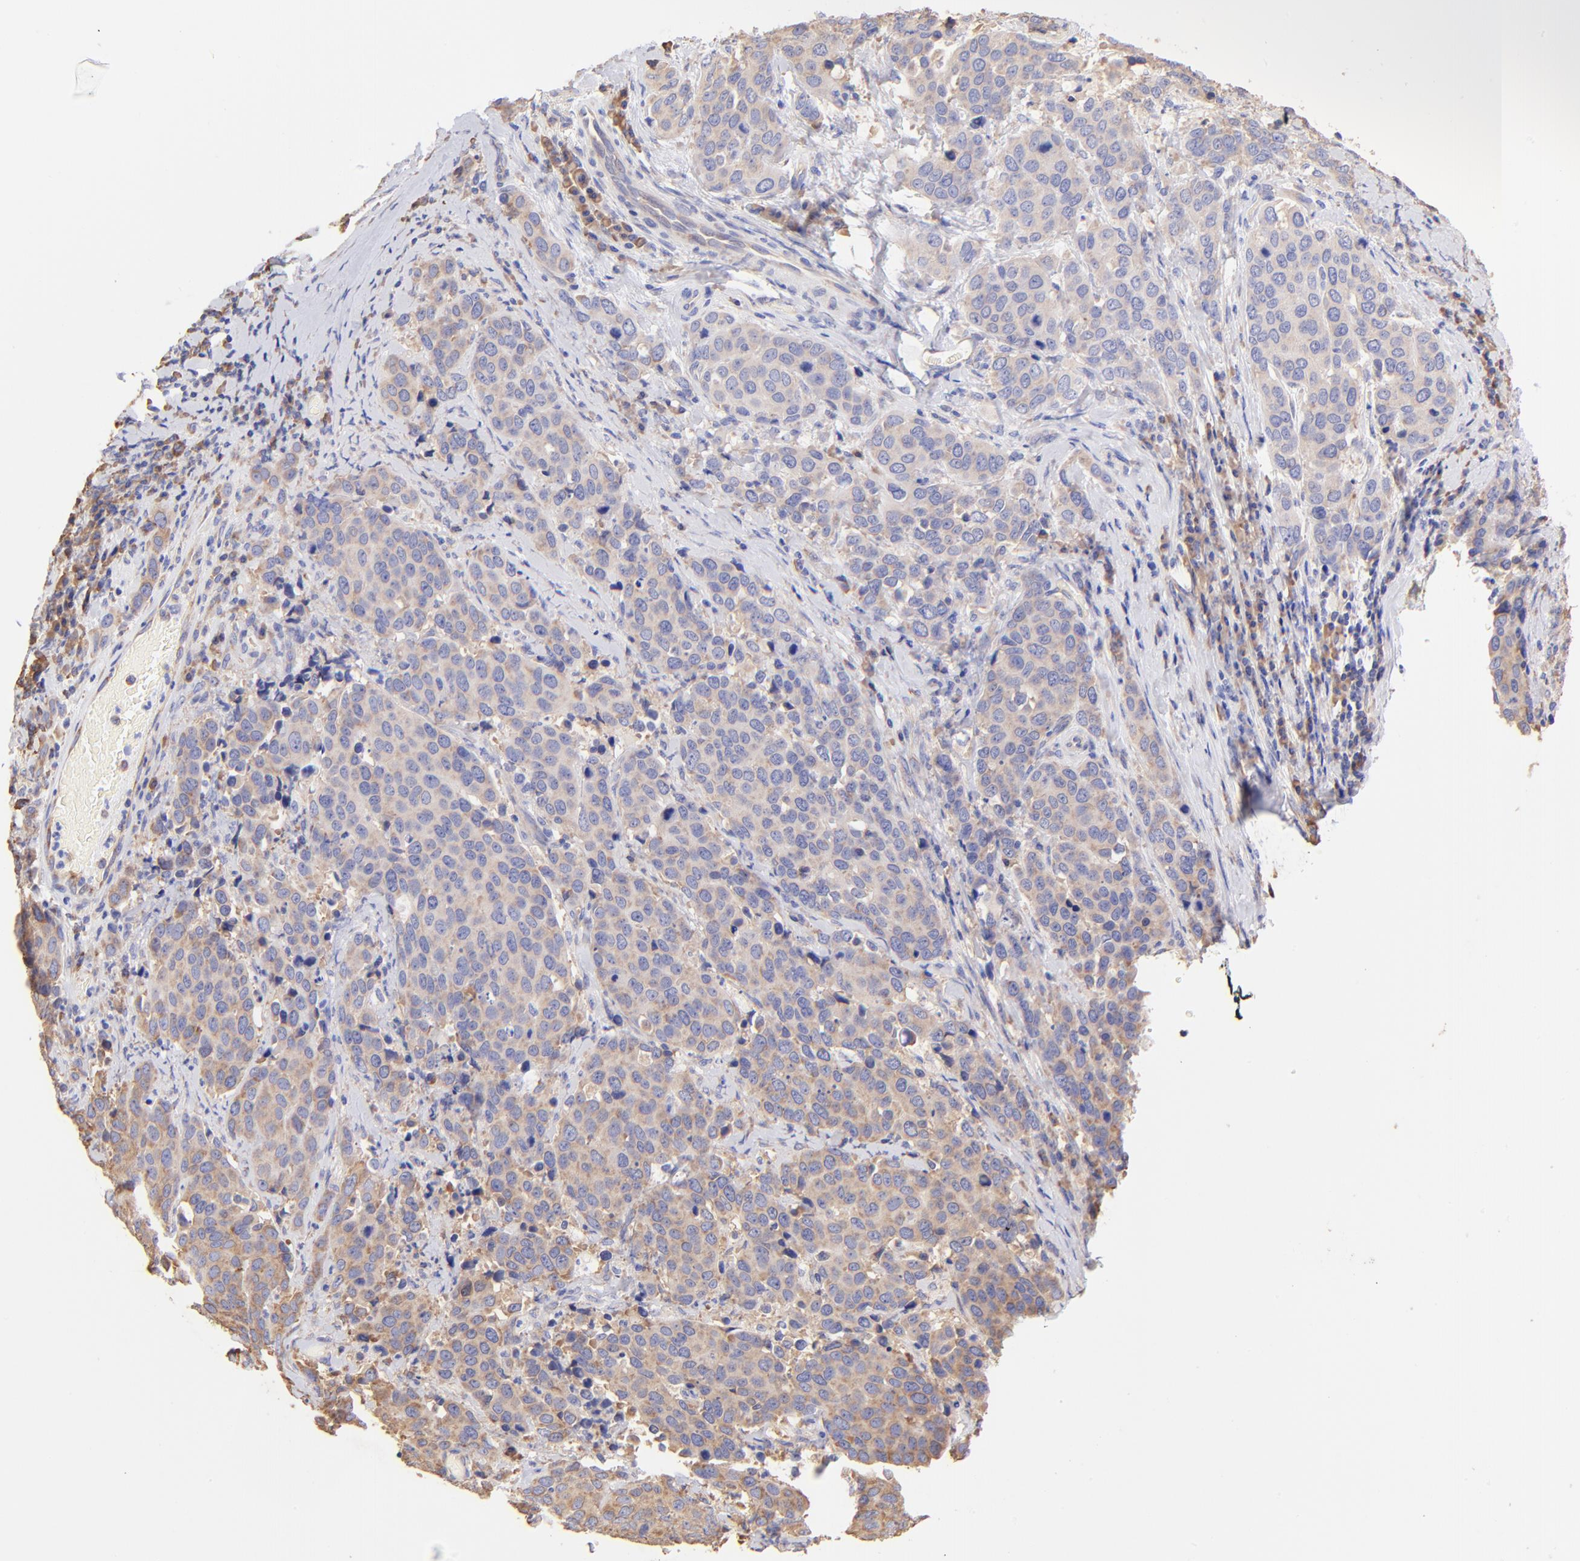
{"staining": {"intensity": "moderate", "quantity": "25%-75%", "location": "cytoplasmic/membranous"}, "tissue": "cervical cancer", "cell_type": "Tumor cells", "image_type": "cancer", "snomed": [{"axis": "morphology", "description": "Squamous cell carcinoma, NOS"}, {"axis": "topography", "description": "Cervix"}], "caption": "A medium amount of moderate cytoplasmic/membranous positivity is present in approximately 25%-75% of tumor cells in cervical cancer tissue.", "gene": "RPL30", "patient": {"sex": "female", "age": 54}}